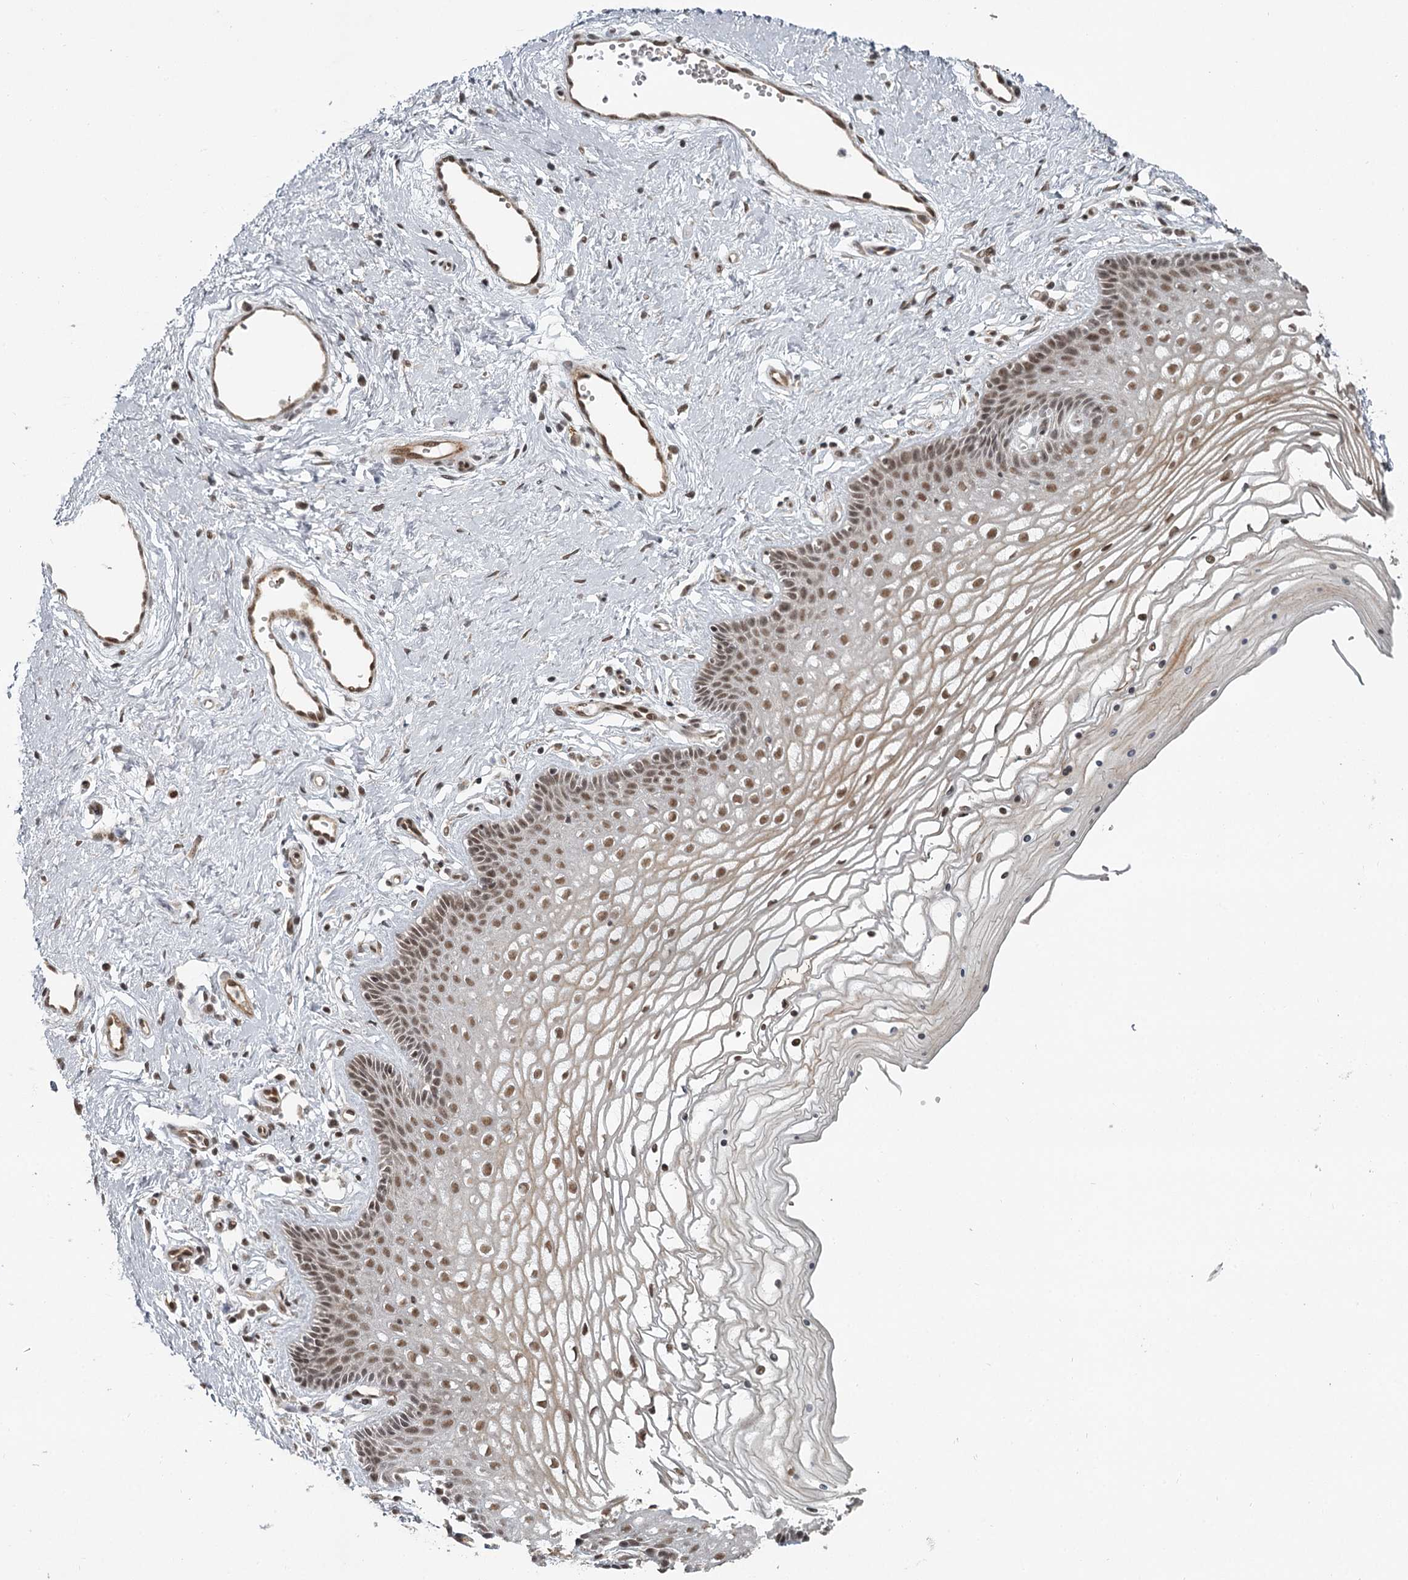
{"staining": {"intensity": "moderate", "quantity": ">75%", "location": "nuclear"}, "tissue": "vagina", "cell_type": "Squamous epithelial cells", "image_type": "normal", "snomed": [{"axis": "morphology", "description": "Normal tissue, NOS"}, {"axis": "topography", "description": "Vagina"}], "caption": "Immunohistochemical staining of normal vagina exhibits medium levels of moderate nuclear positivity in approximately >75% of squamous epithelial cells. The staining is performed using DAB brown chromogen to label protein expression. The nuclei are counter-stained blue using hematoxylin.", "gene": "FAM13C", "patient": {"sex": "female", "age": 46}}